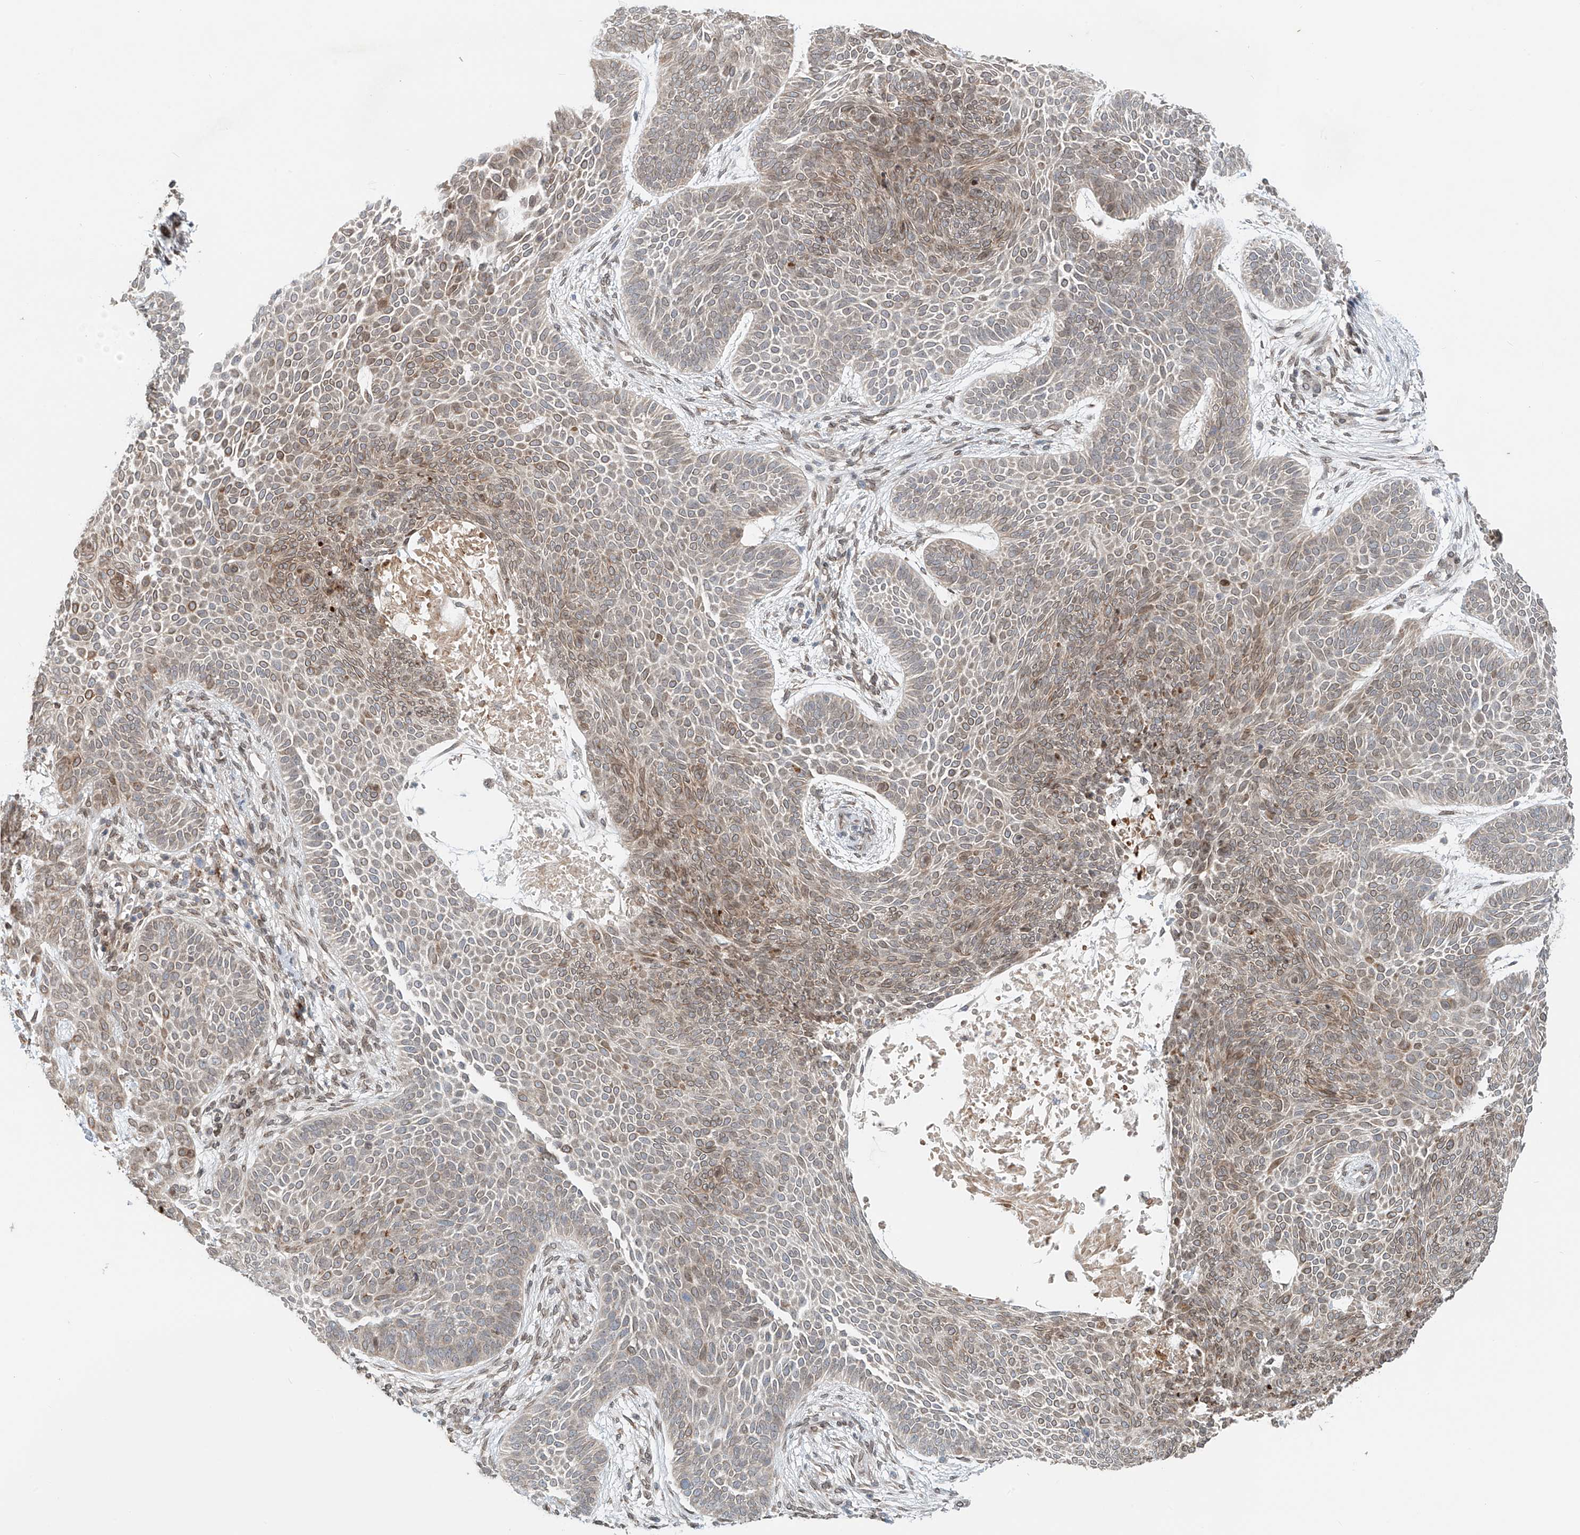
{"staining": {"intensity": "moderate", "quantity": "<25%", "location": "cytoplasmic/membranous"}, "tissue": "skin cancer", "cell_type": "Tumor cells", "image_type": "cancer", "snomed": [{"axis": "morphology", "description": "Basal cell carcinoma"}, {"axis": "topography", "description": "Skin"}], "caption": "Skin cancer (basal cell carcinoma) stained for a protein (brown) demonstrates moderate cytoplasmic/membranous positive staining in approximately <25% of tumor cells.", "gene": "STARD9", "patient": {"sex": "male", "age": 85}}